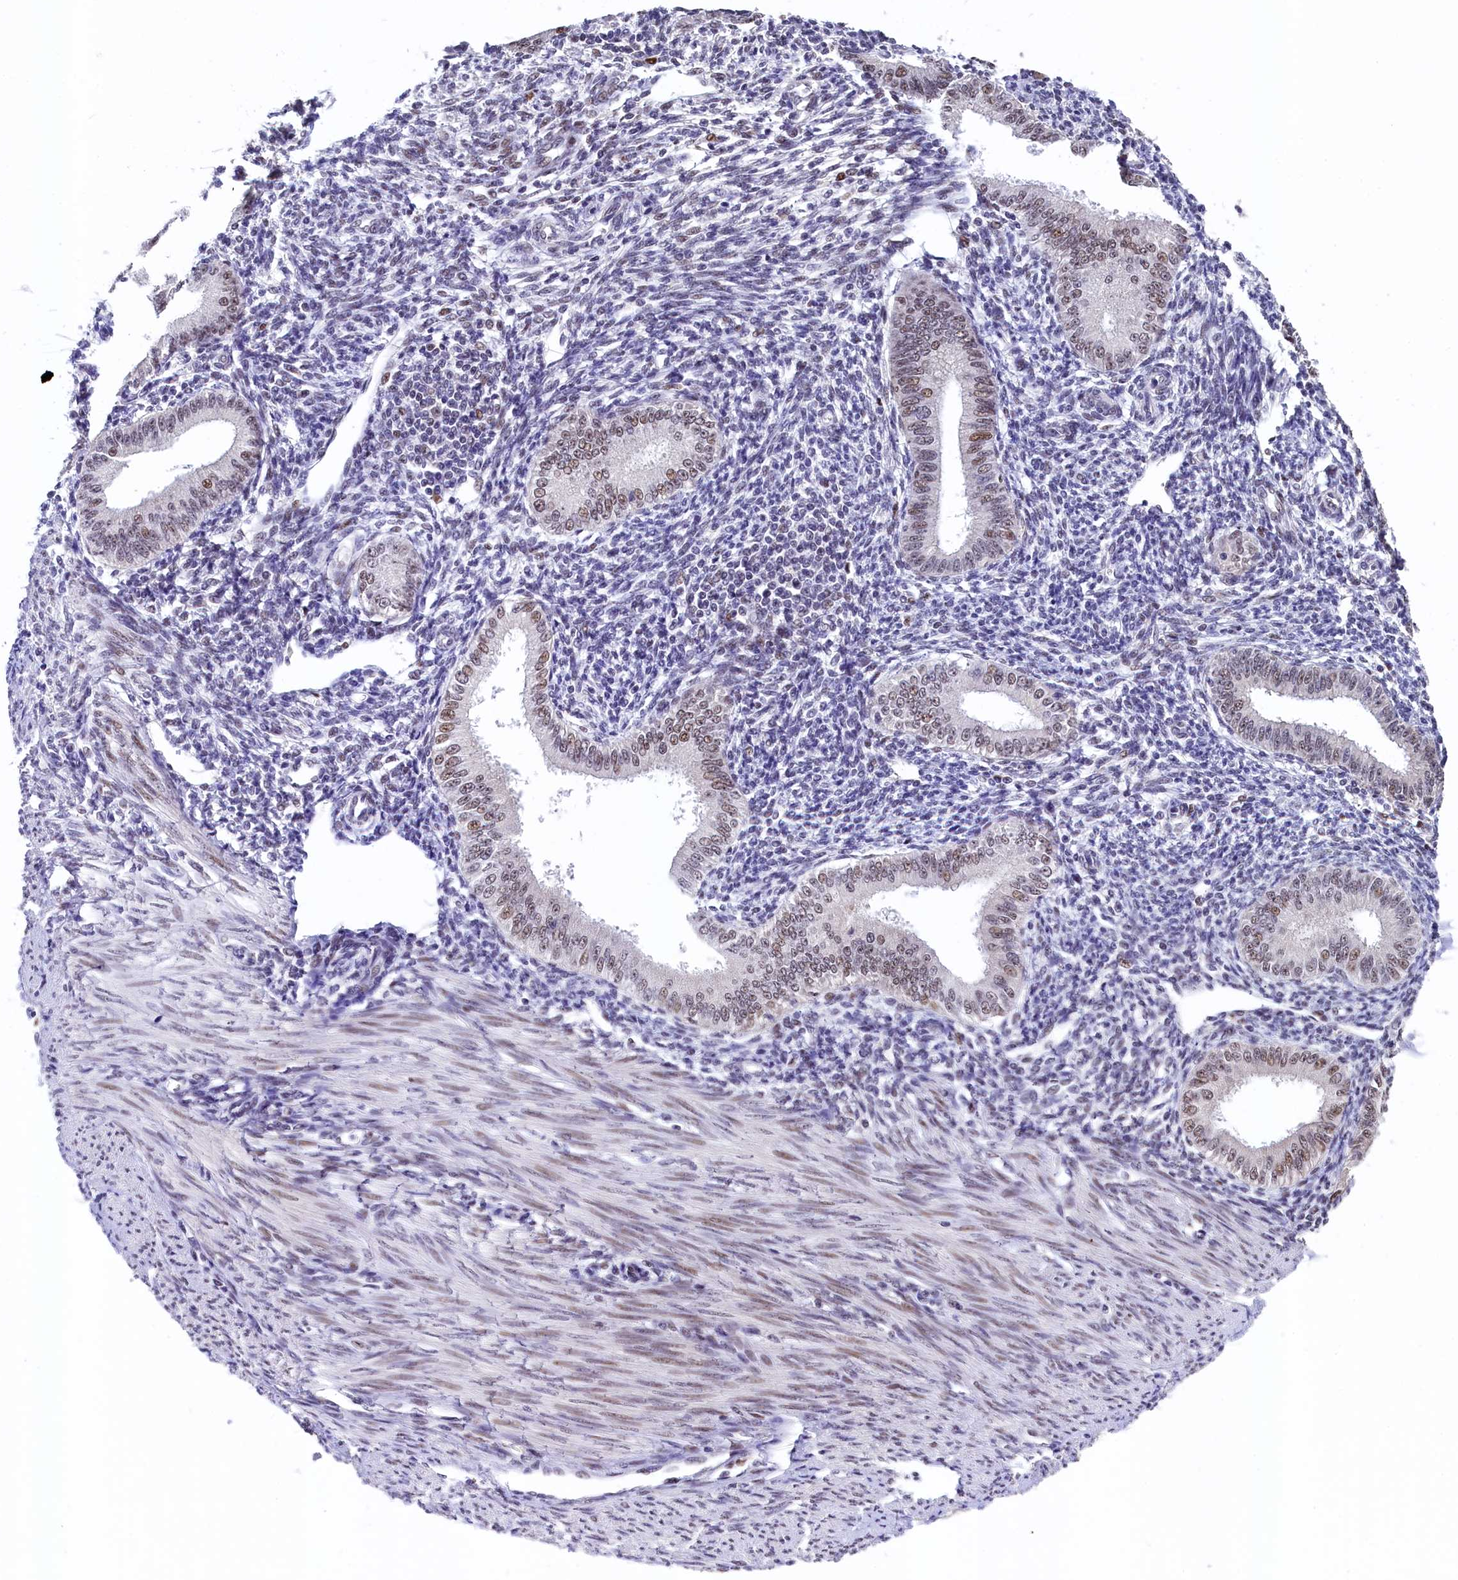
{"staining": {"intensity": "negative", "quantity": "none", "location": "none"}, "tissue": "endometrium", "cell_type": "Cells in endometrial stroma", "image_type": "normal", "snomed": [{"axis": "morphology", "description": "Normal tissue, NOS"}, {"axis": "topography", "description": "Uterus"}, {"axis": "topography", "description": "Endometrium"}], "caption": "Photomicrograph shows no significant protein expression in cells in endometrial stroma of normal endometrium.", "gene": "HECTD4", "patient": {"sex": "female", "age": 48}}